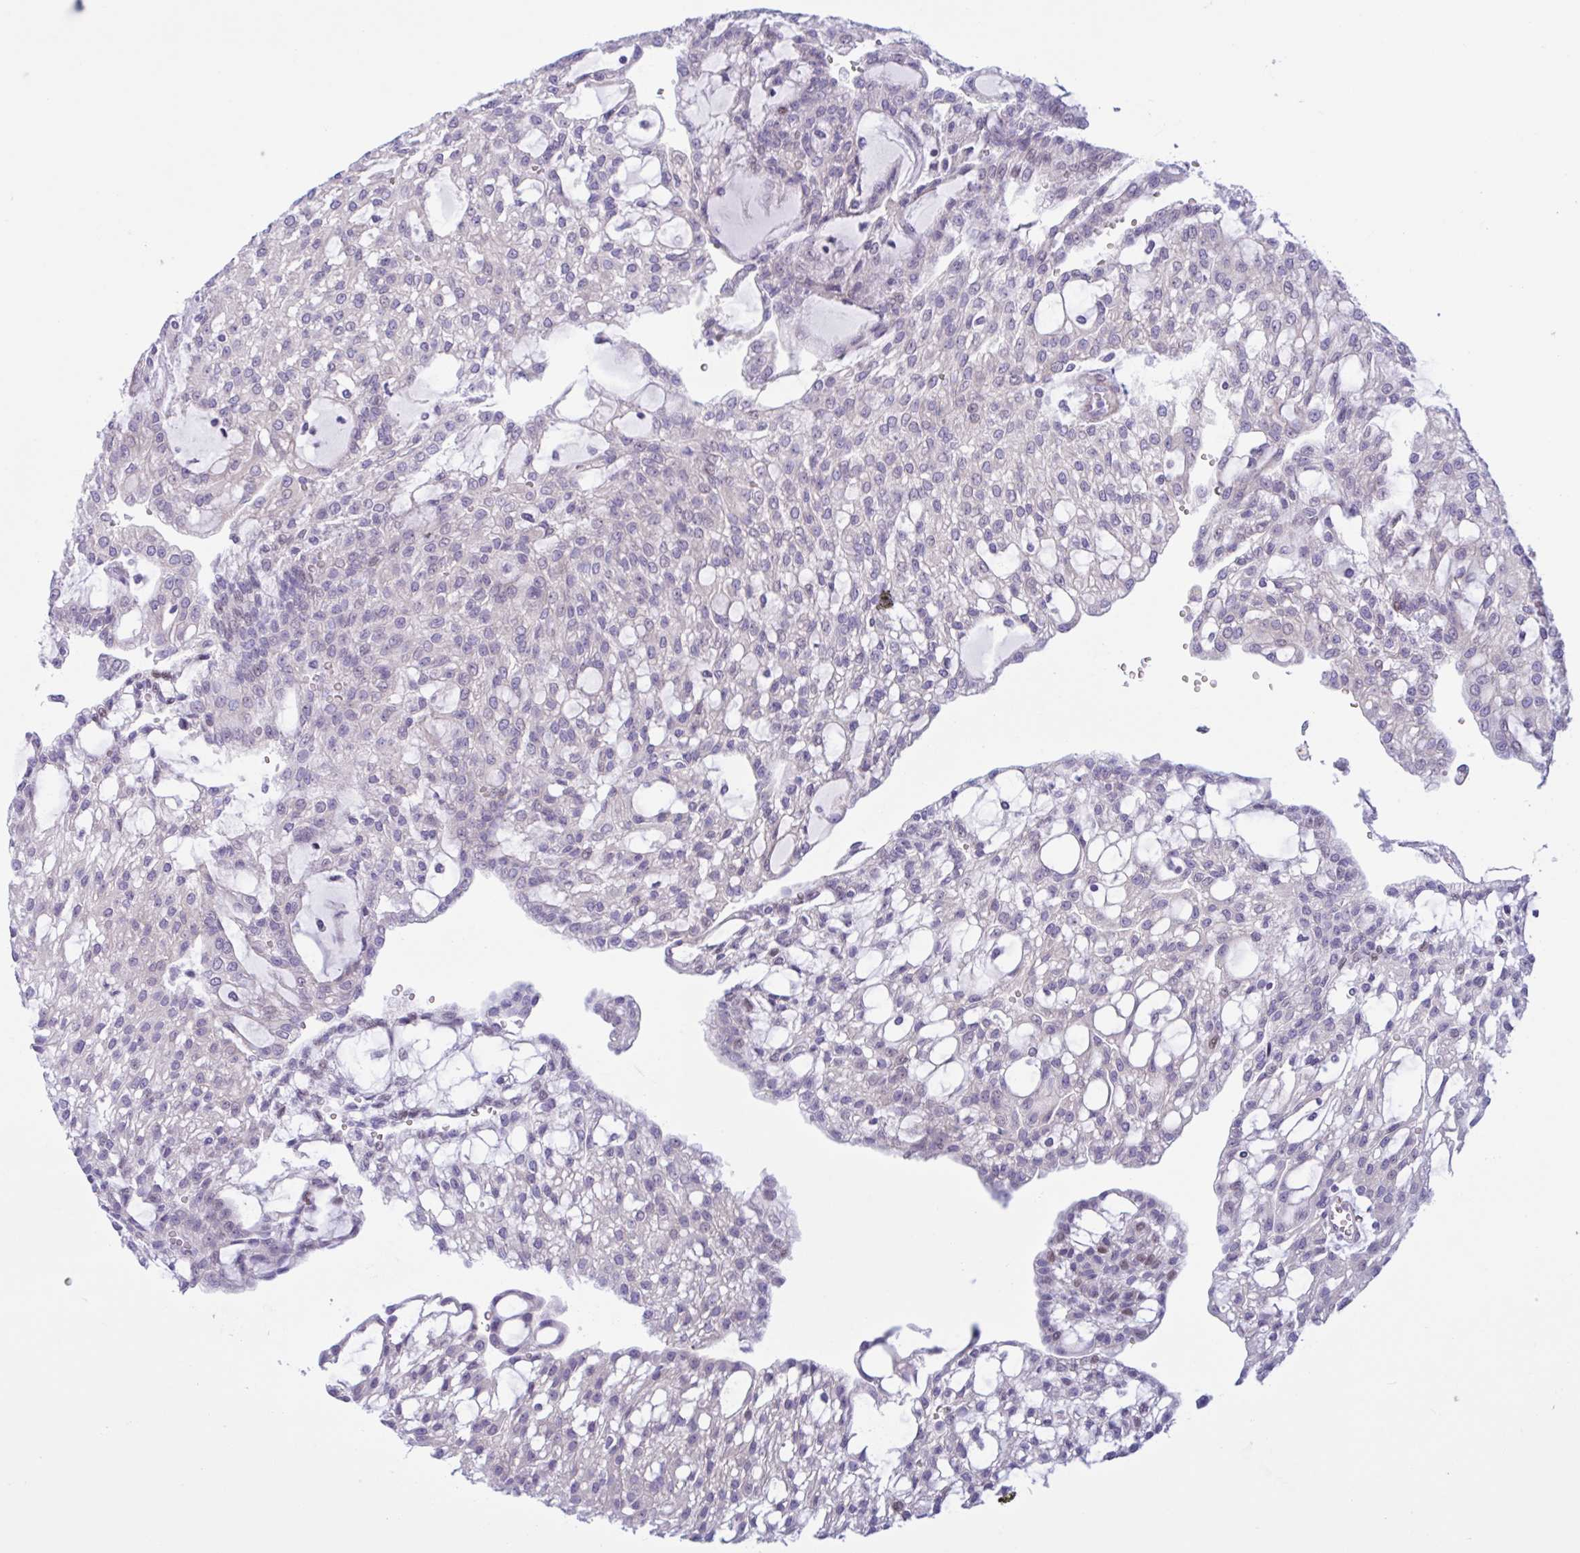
{"staining": {"intensity": "negative", "quantity": "none", "location": "none"}, "tissue": "renal cancer", "cell_type": "Tumor cells", "image_type": "cancer", "snomed": [{"axis": "morphology", "description": "Adenocarcinoma, NOS"}, {"axis": "topography", "description": "Kidney"}], "caption": "Immunohistochemistry (IHC) of adenocarcinoma (renal) reveals no expression in tumor cells.", "gene": "AHCYL2", "patient": {"sex": "male", "age": 63}}